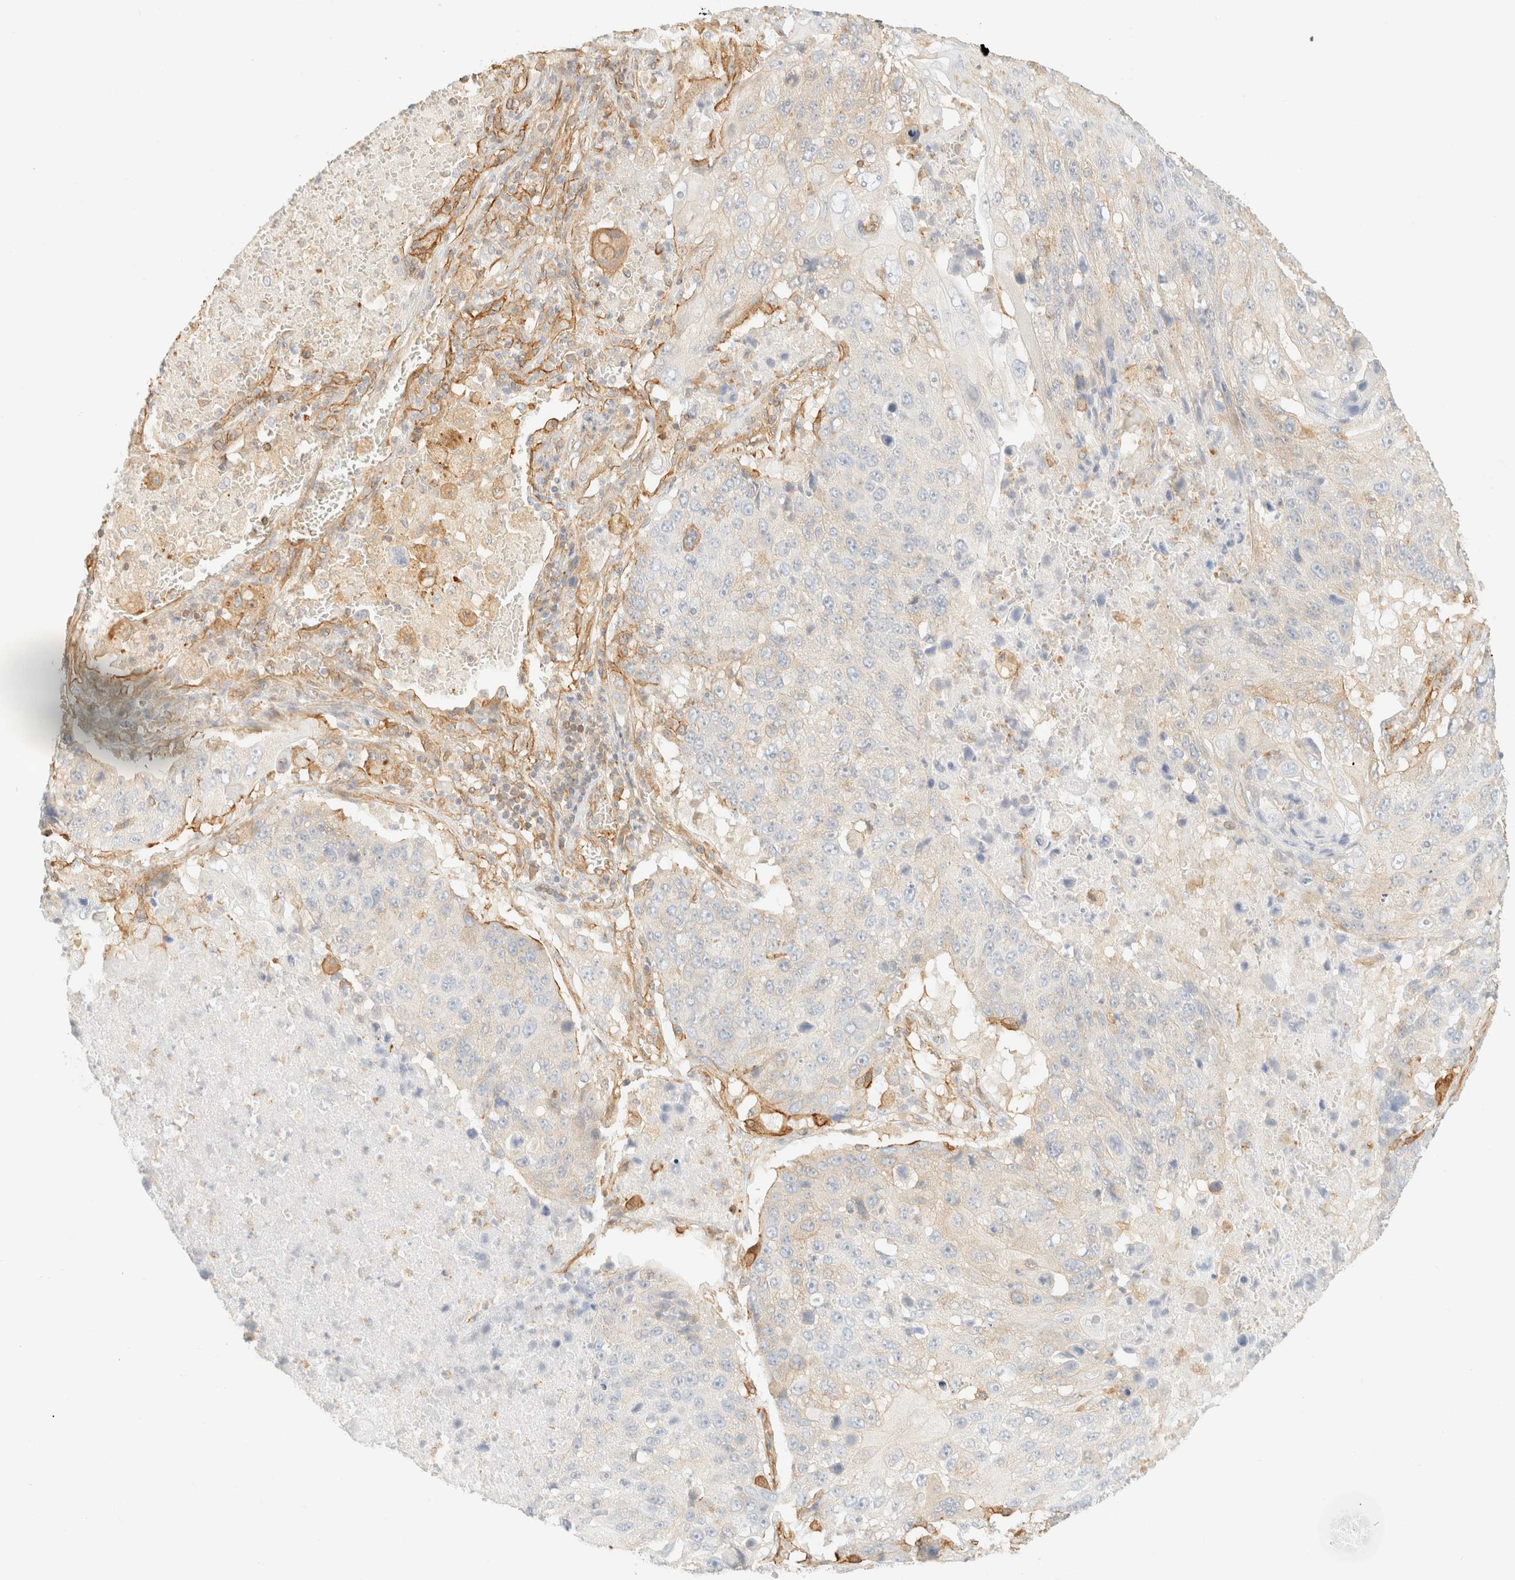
{"staining": {"intensity": "weak", "quantity": "<25%", "location": "cytoplasmic/membranous"}, "tissue": "lung cancer", "cell_type": "Tumor cells", "image_type": "cancer", "snomed": [{"axis": "morphology", "description": "Squamous cell carcinoma, NOS"}, {"axis": "topography", "description": "Lung"}], "caption": "Human squamous cell carcinoma (lung) stained for a protein using IHC displays no expression in tumor cells.", "gene": "OTOP2", "patient": {"sex": "male", "age": 61}}